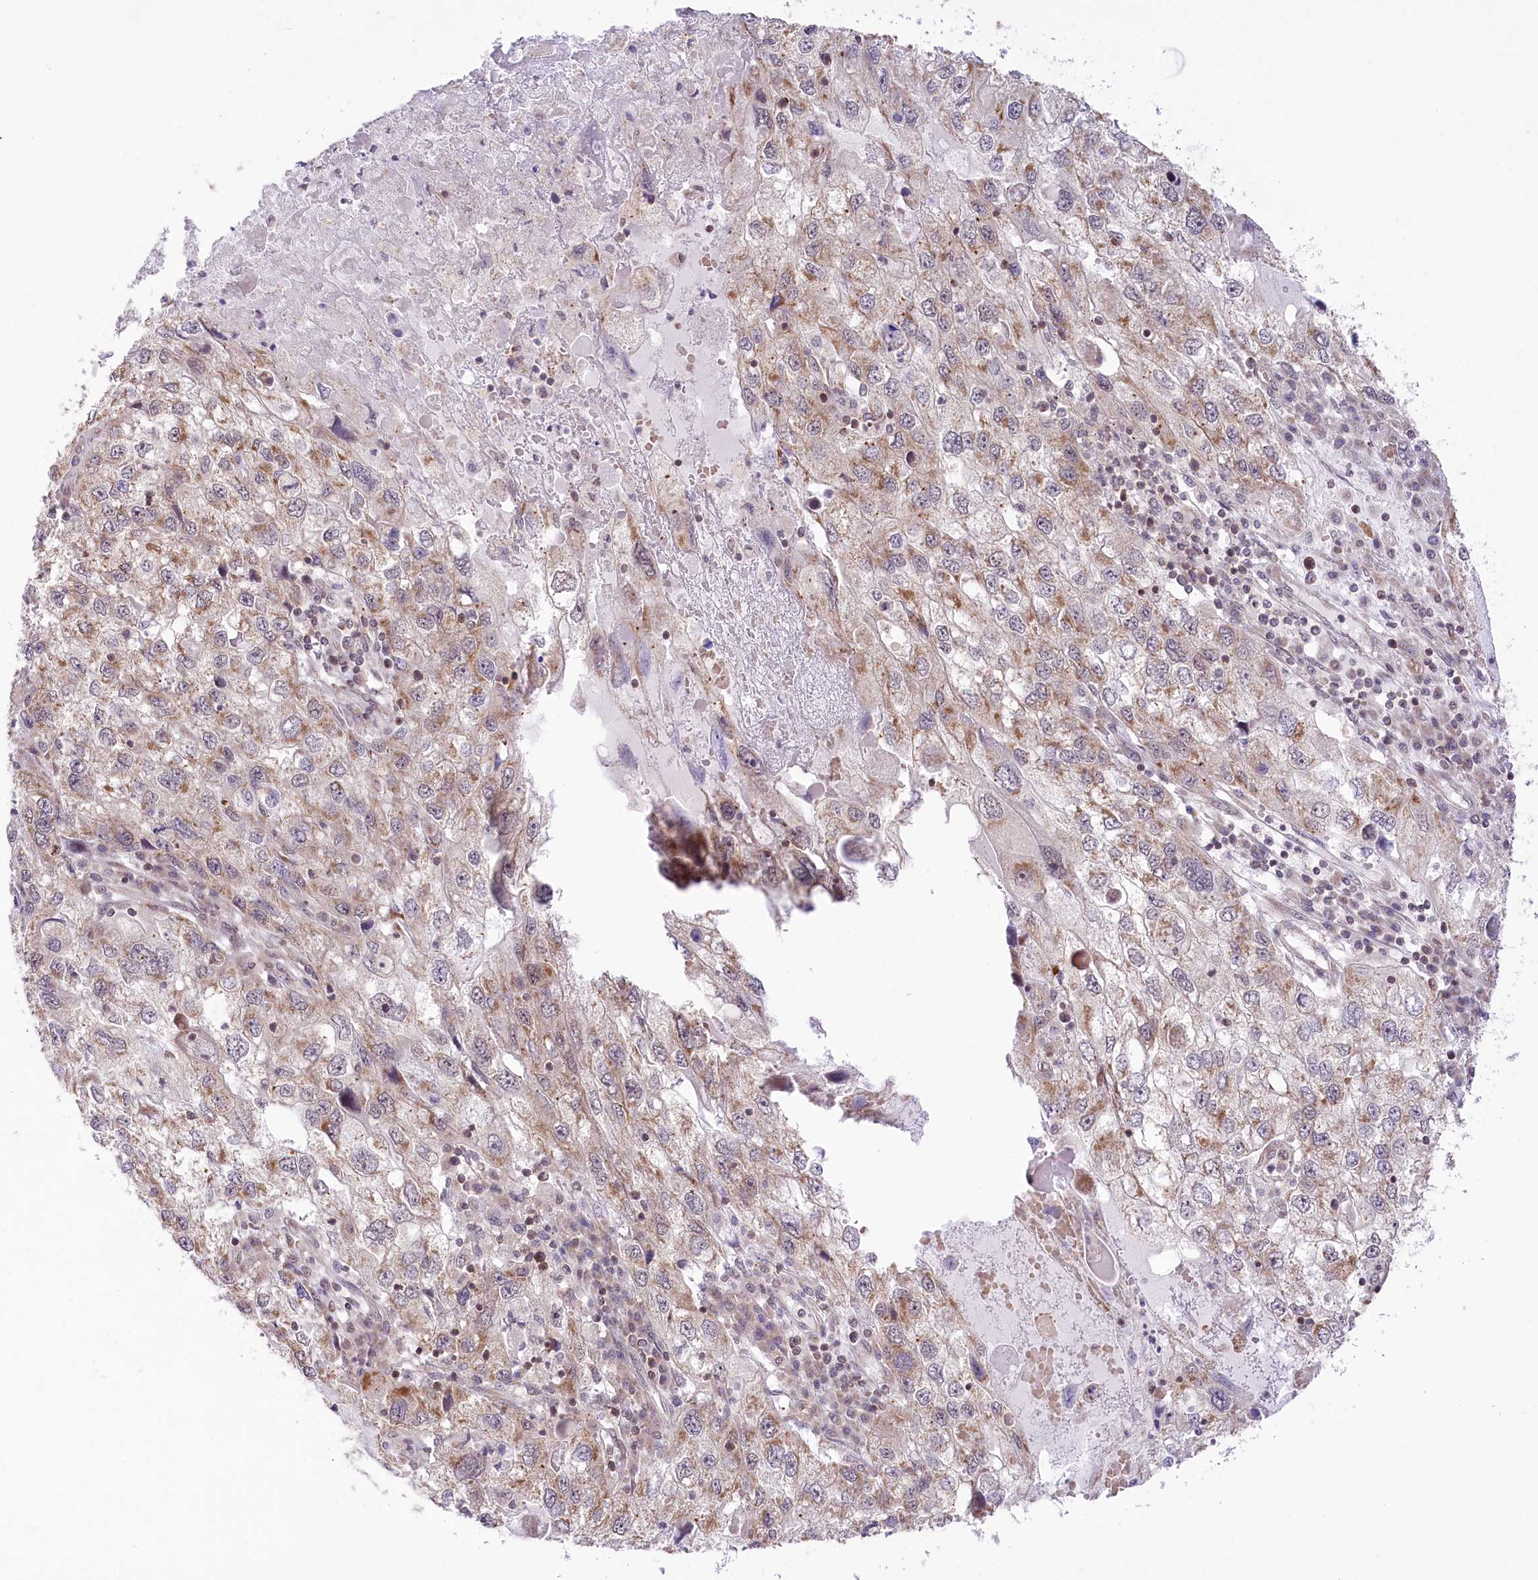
{"staining": {"intensity": "weak", "quantity": "25%-75%", "location": "cytoplasmic/membranous"}, "tissue": "endometrial cancer", "cell_type": "Tumor cells", "image_type": "cancer", "snomed": [{"axis": "morphology", "description": "Adenocarcinoma, NOS"}, {"axis": "topography", "description": "Endometrium"}], "caption": "About 25%-75% of tumor cells in human endometrial adenocarcinoma exhibit weak cytoplasmic/membranous protein expression as visualized by brown immunohistochemical staining.", "gene": "ZMAT2", "patient": {"sex": "female", "age": 49}}